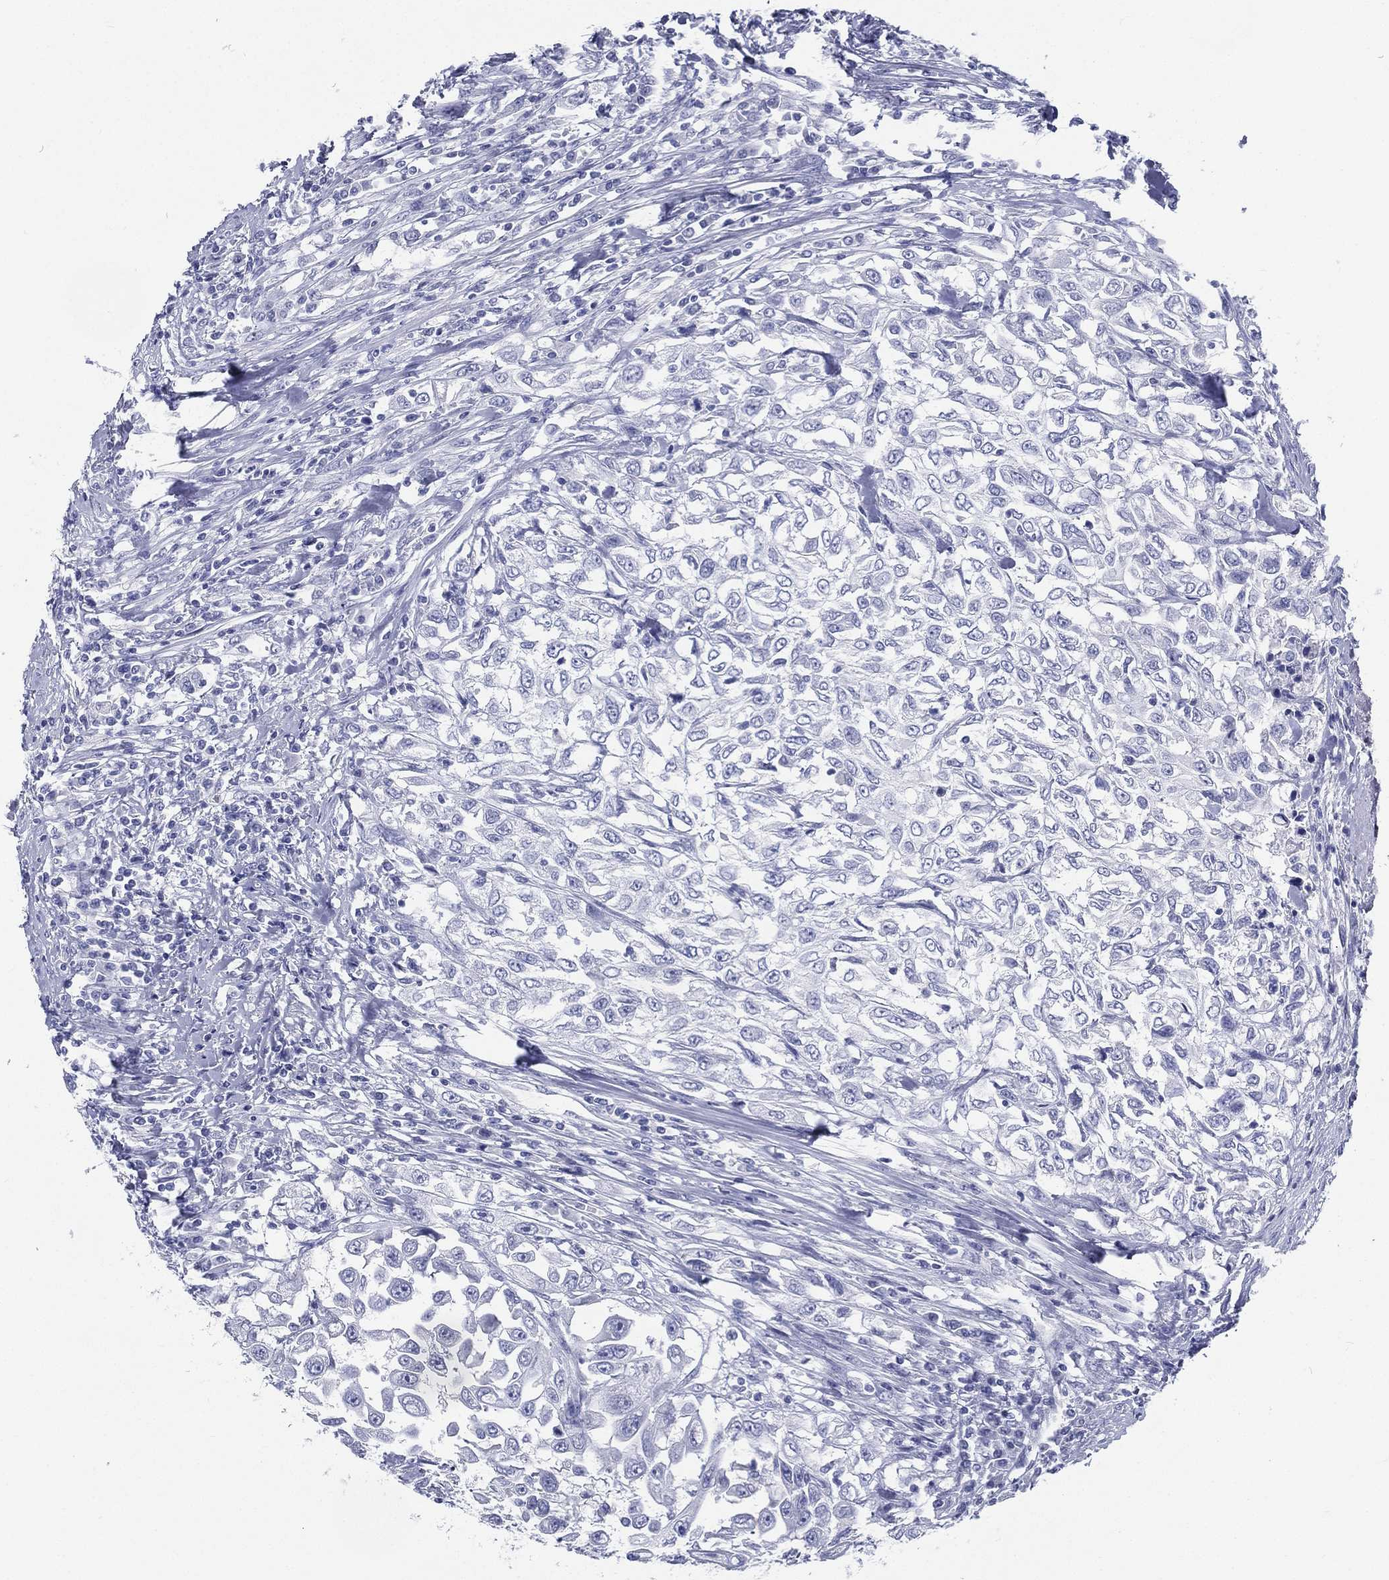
{"staining": {"intensity": "negative", "quantity": "none", "location": "none"}, "tissue": "urothelial cancer", "cell_type": "Tumor cells", "image_type": "cancer", "snomed": [{"axis": "morphology", "description": "Urothelial carcinoma, High grade"}, {"axis": "topography", "description": "Urinary bladder"}], "caption": "DAB (3,3'-diaminobenzidine) immunohistochemical staining of urothelial cancer exhibits no significant expression in tumor cells.", "gene": "RSPH4A", "patient": {"sex": "female", "age": 56}}